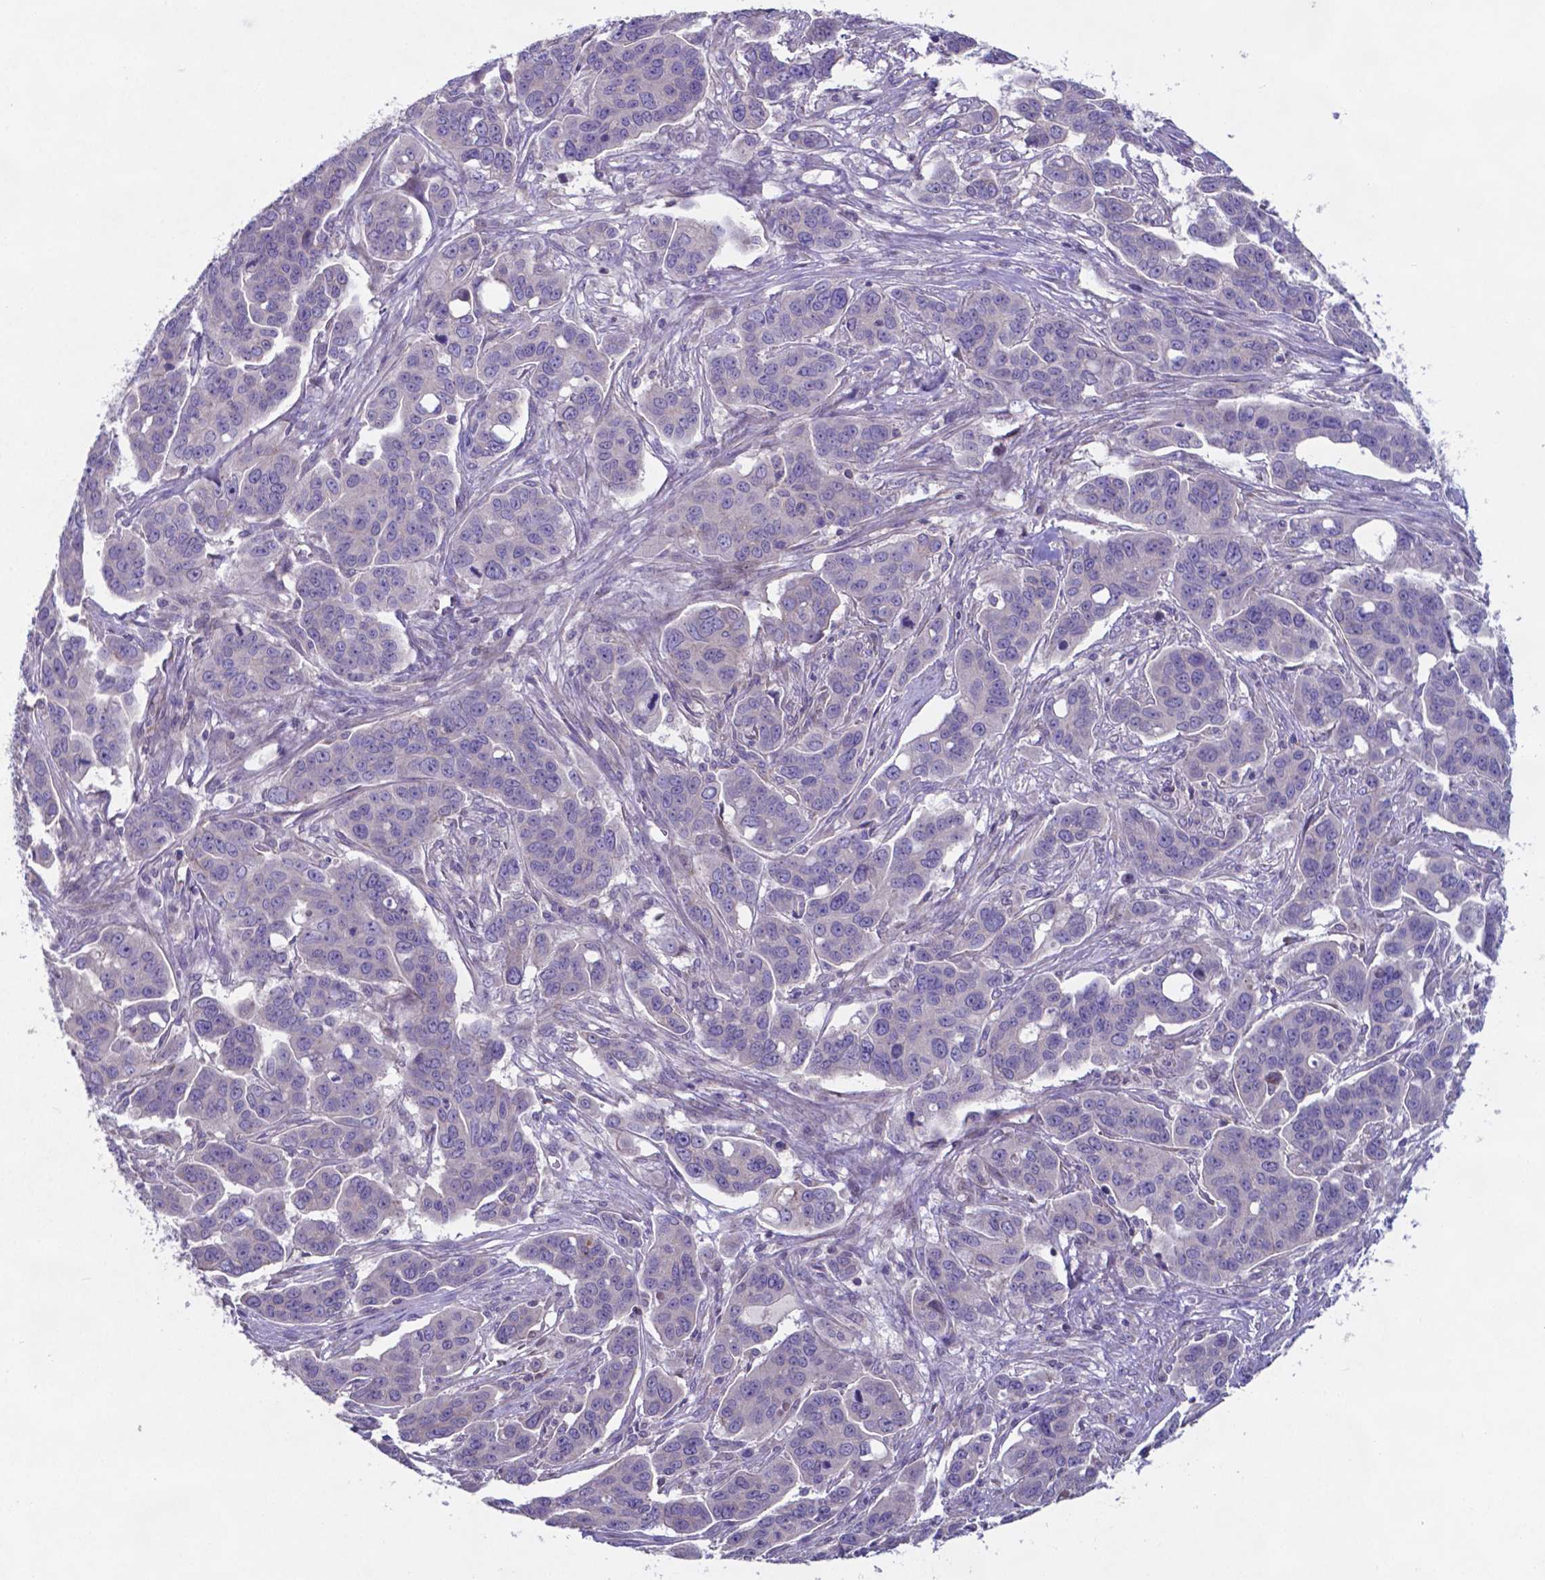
{"staining": {"intensity": "negative", "quantity": "none", "location": "none"}, "tissue": "ovarian cancer", "cell_type": "Tumor cells", "image_type": "cancer", "snomed": [{"axis": "morphology", "description": "Carcinoma, endometroid"}, {"axis": "topography", "description": "Ovary"}], "caption": "An immunohistochemistry histopathology image of endometroid carcinoma (ovarian) is shown. There is no staining in tumor cells of endometroid carcinoma (ovarian).", "gene": "TYRO3", "patient": {"sex": "female", "age": 78}}